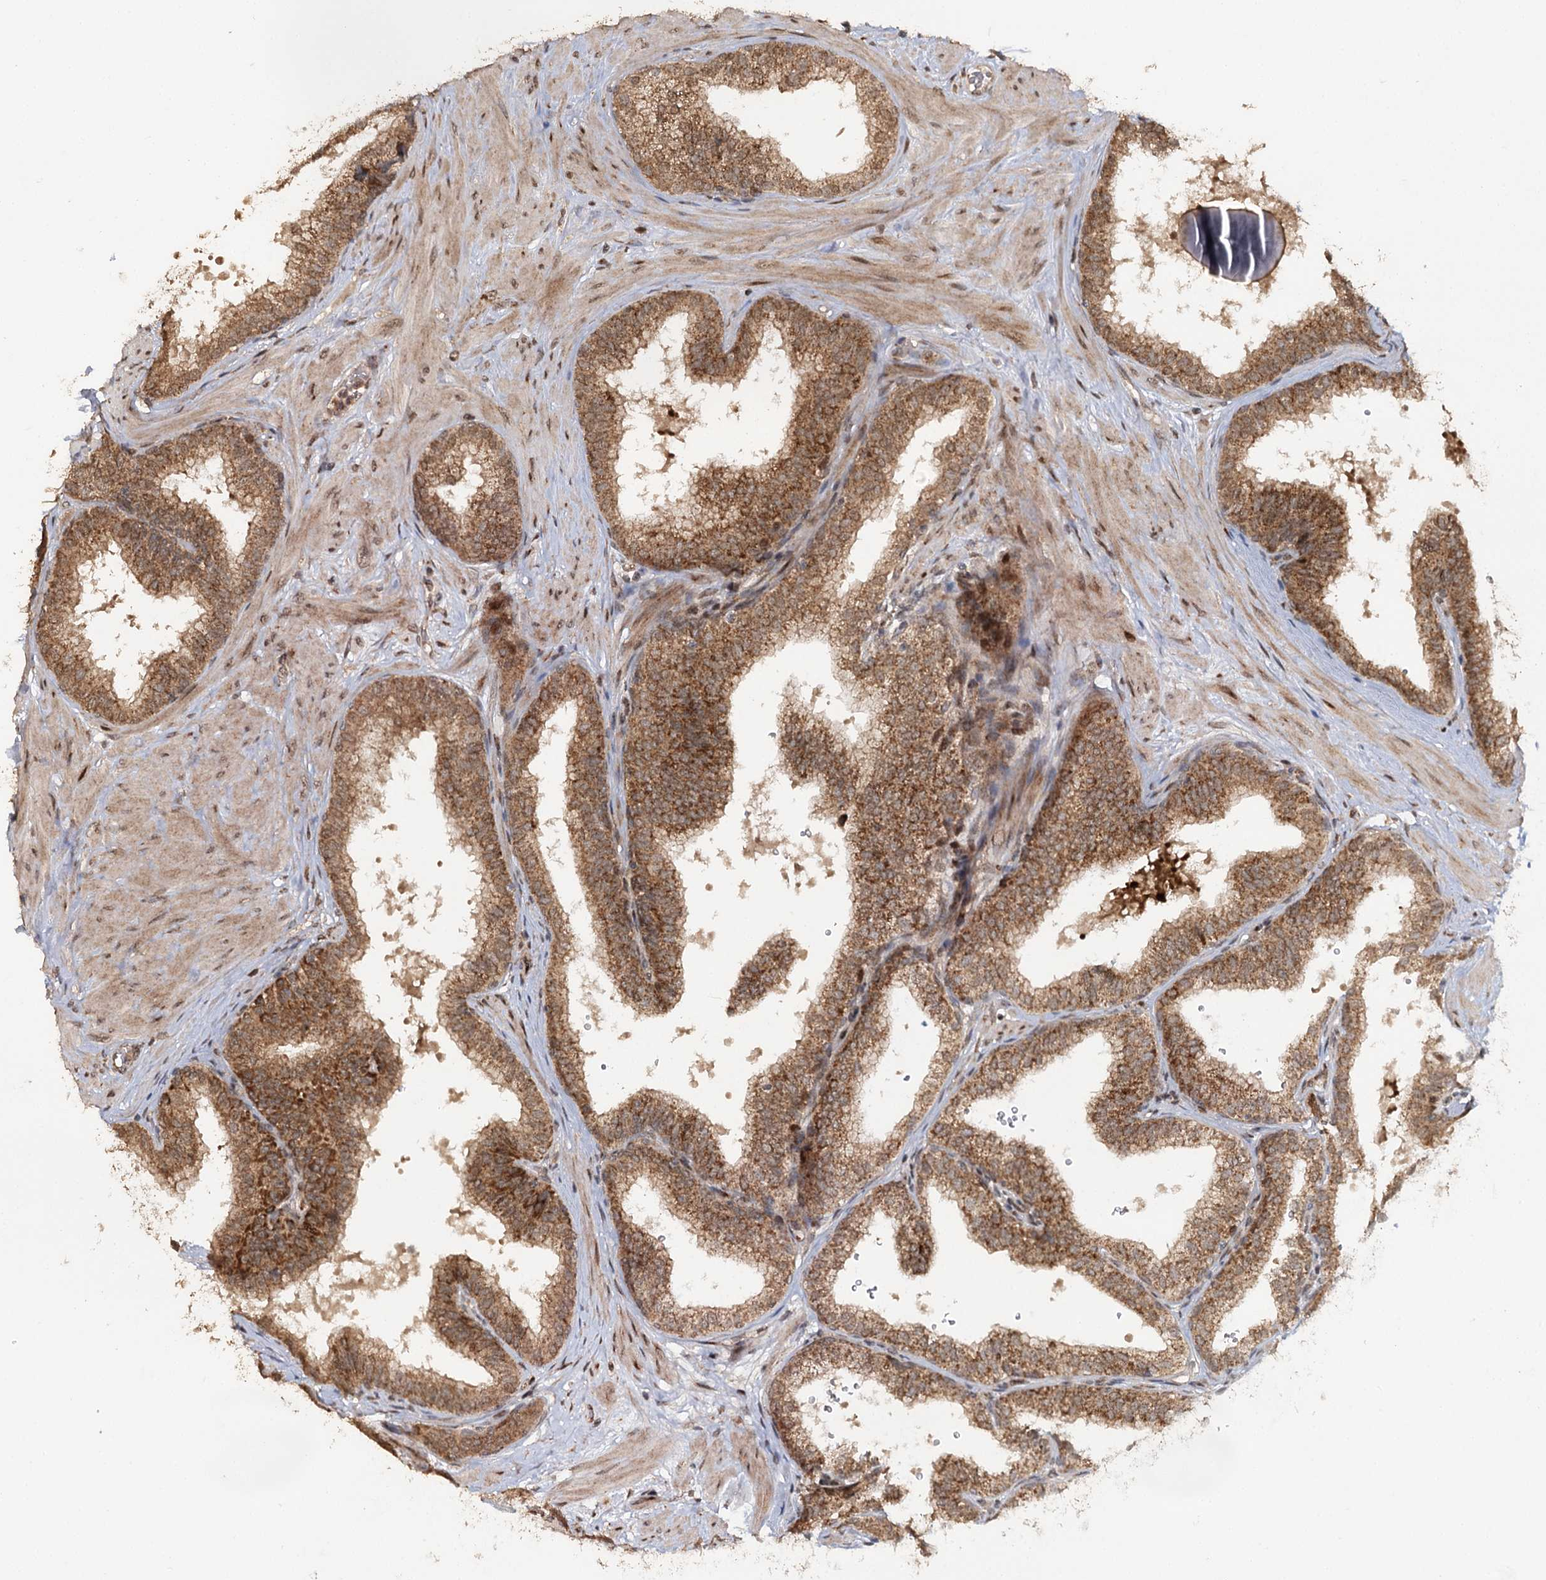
{"staining": {"intensity": "moderate", "quantity": ">75%", "location": "cytoplasmic/membranous"}, "tissue": "prostate", "cell_type": "Glandular cells", "image_type": "normal", "snomed": [{"axis": "morphology", "description": "Normal tissue, NOS"}, {"axis": "topography", "description": "Prostate"}], "caption": "Protein staining of normal prostate demonstrates moderate cytoplasmic/membranous expression in about >75% of glandular cells.", "gene": "ZNRF3", "patient": {"sex": "male", "age": 60}}